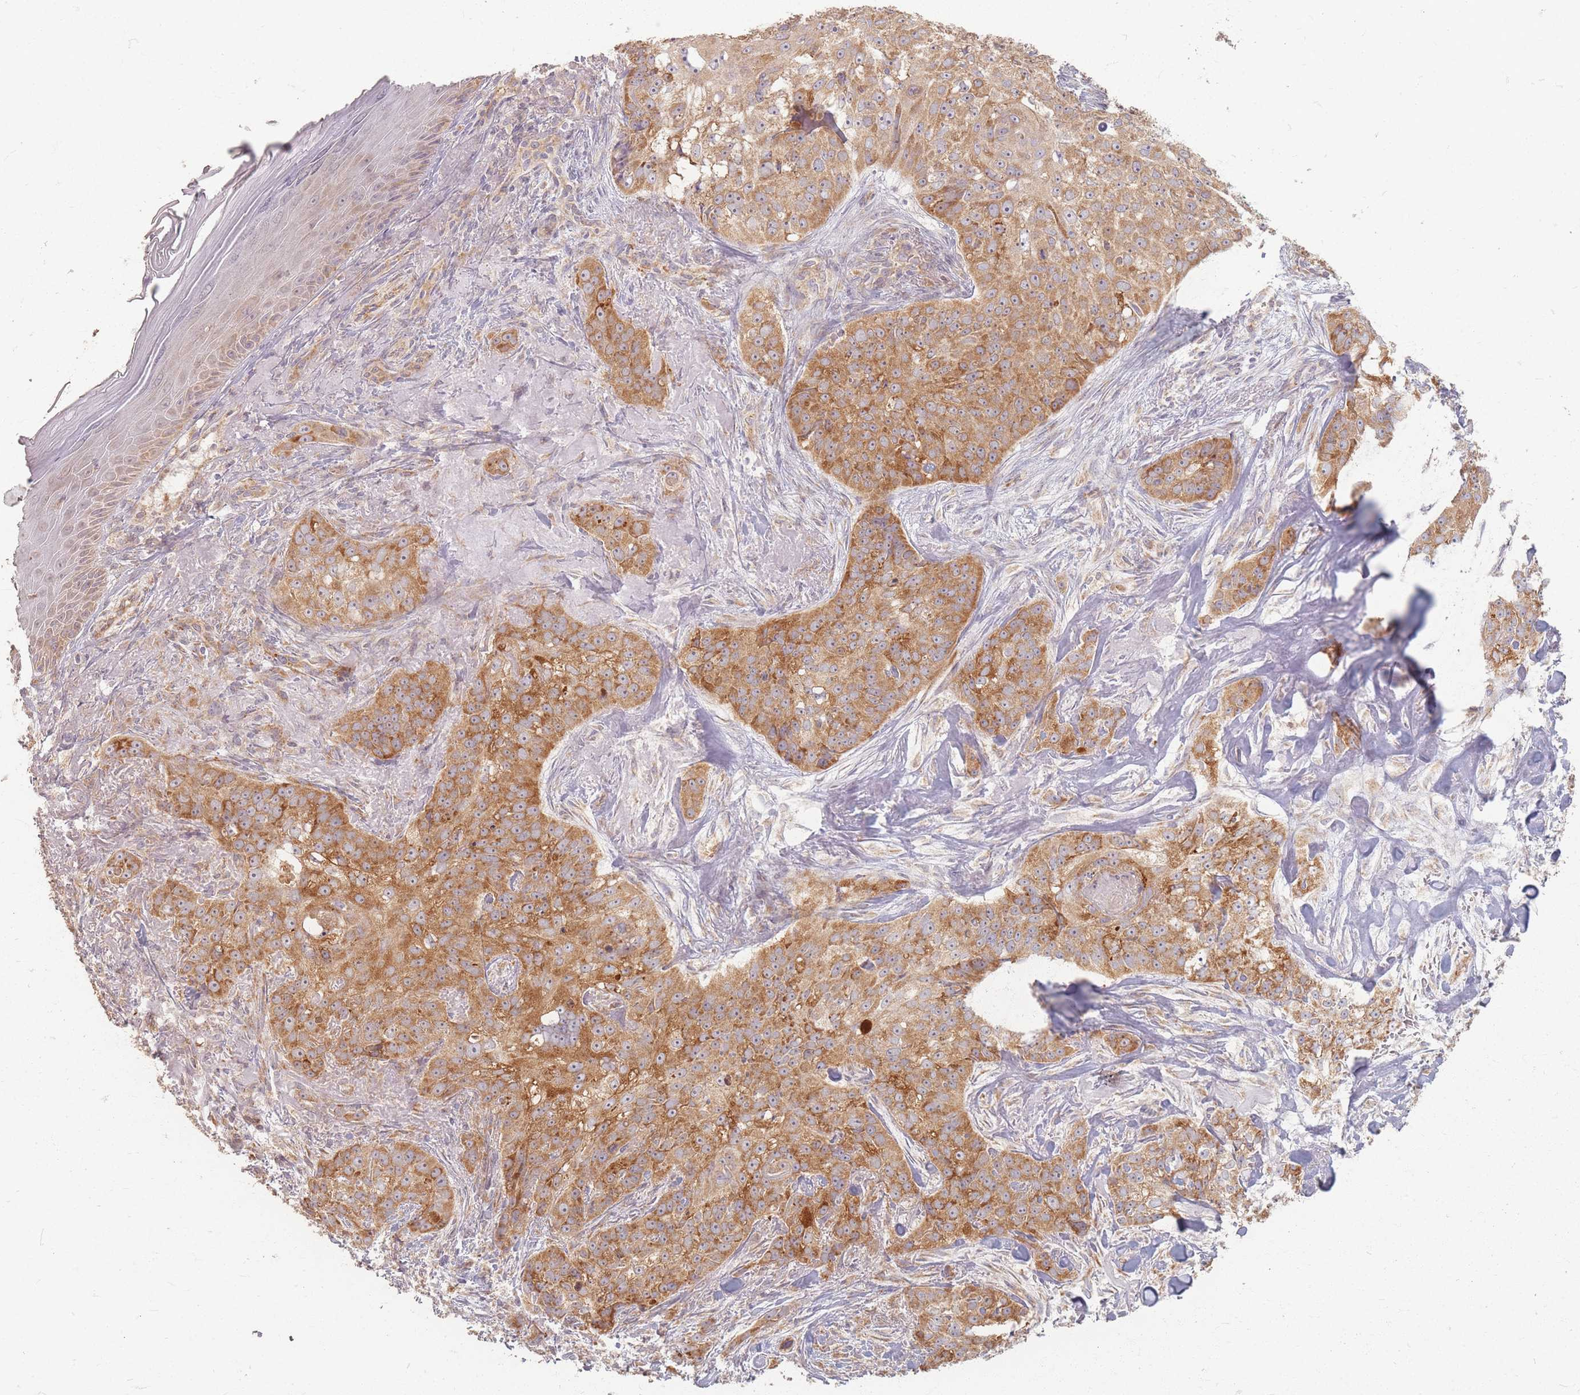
{"staining": {"intensity": "moderate", "quantity": ">75%", "location": "cytoplasmic/membranous"}, "tissue": "skin cancer", "cell_type": "Tumor cells", "image_type": "cancer", "snomed": [{"axis": "morphology", "description": "Basal cell carcinoma"}, {"axis": "topography", "description": "Skin"}], "caption": "A medium amount of moderate cytoplasmic/membranous positivity is present in approximately >75% of tumor cells in skin cancer tissue.", "gene": "SMIM14", "patient": {"sex": "female", "age": 92}}